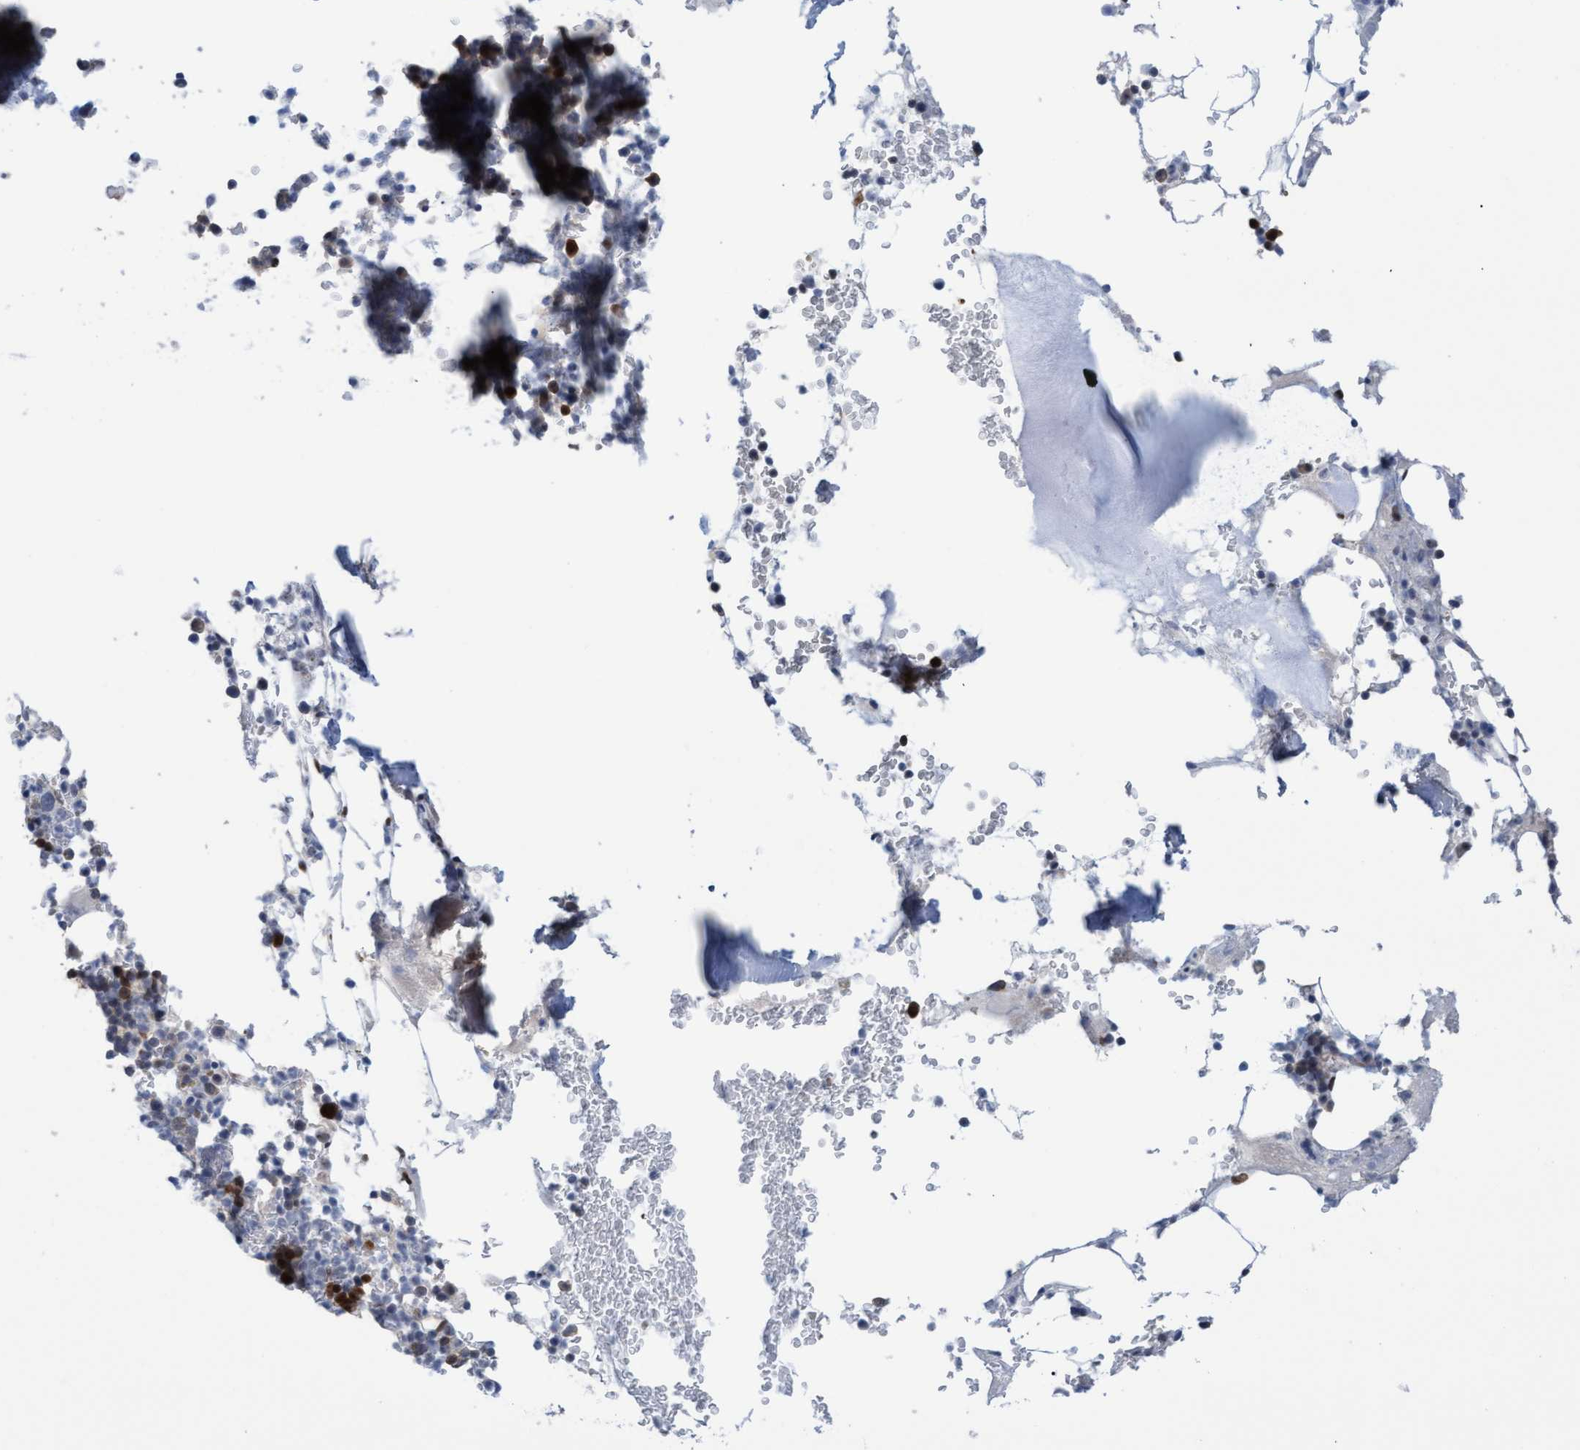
{"staining": {"intensity": "strong", "quantity": "<25%", "location": "nuclear"}, "tissue": "bone marrow", "cell_type": "Hematopoietic cells", "image_type": "normal", "snomed": [{"axis": "morphology", "description": "Normal tissue, NOS"}, {"axis": "topography", "description": "Bone marrow"}], "caption": "A high-resolution photomicrograph shows immunohistochemistry (IHC) staining of benign bone marrow, which shows strong nuclear positivity in about <25% of hematopoietic cells.", "gene": "PINX1", "patient": {"sex": "female", "age": 81}}